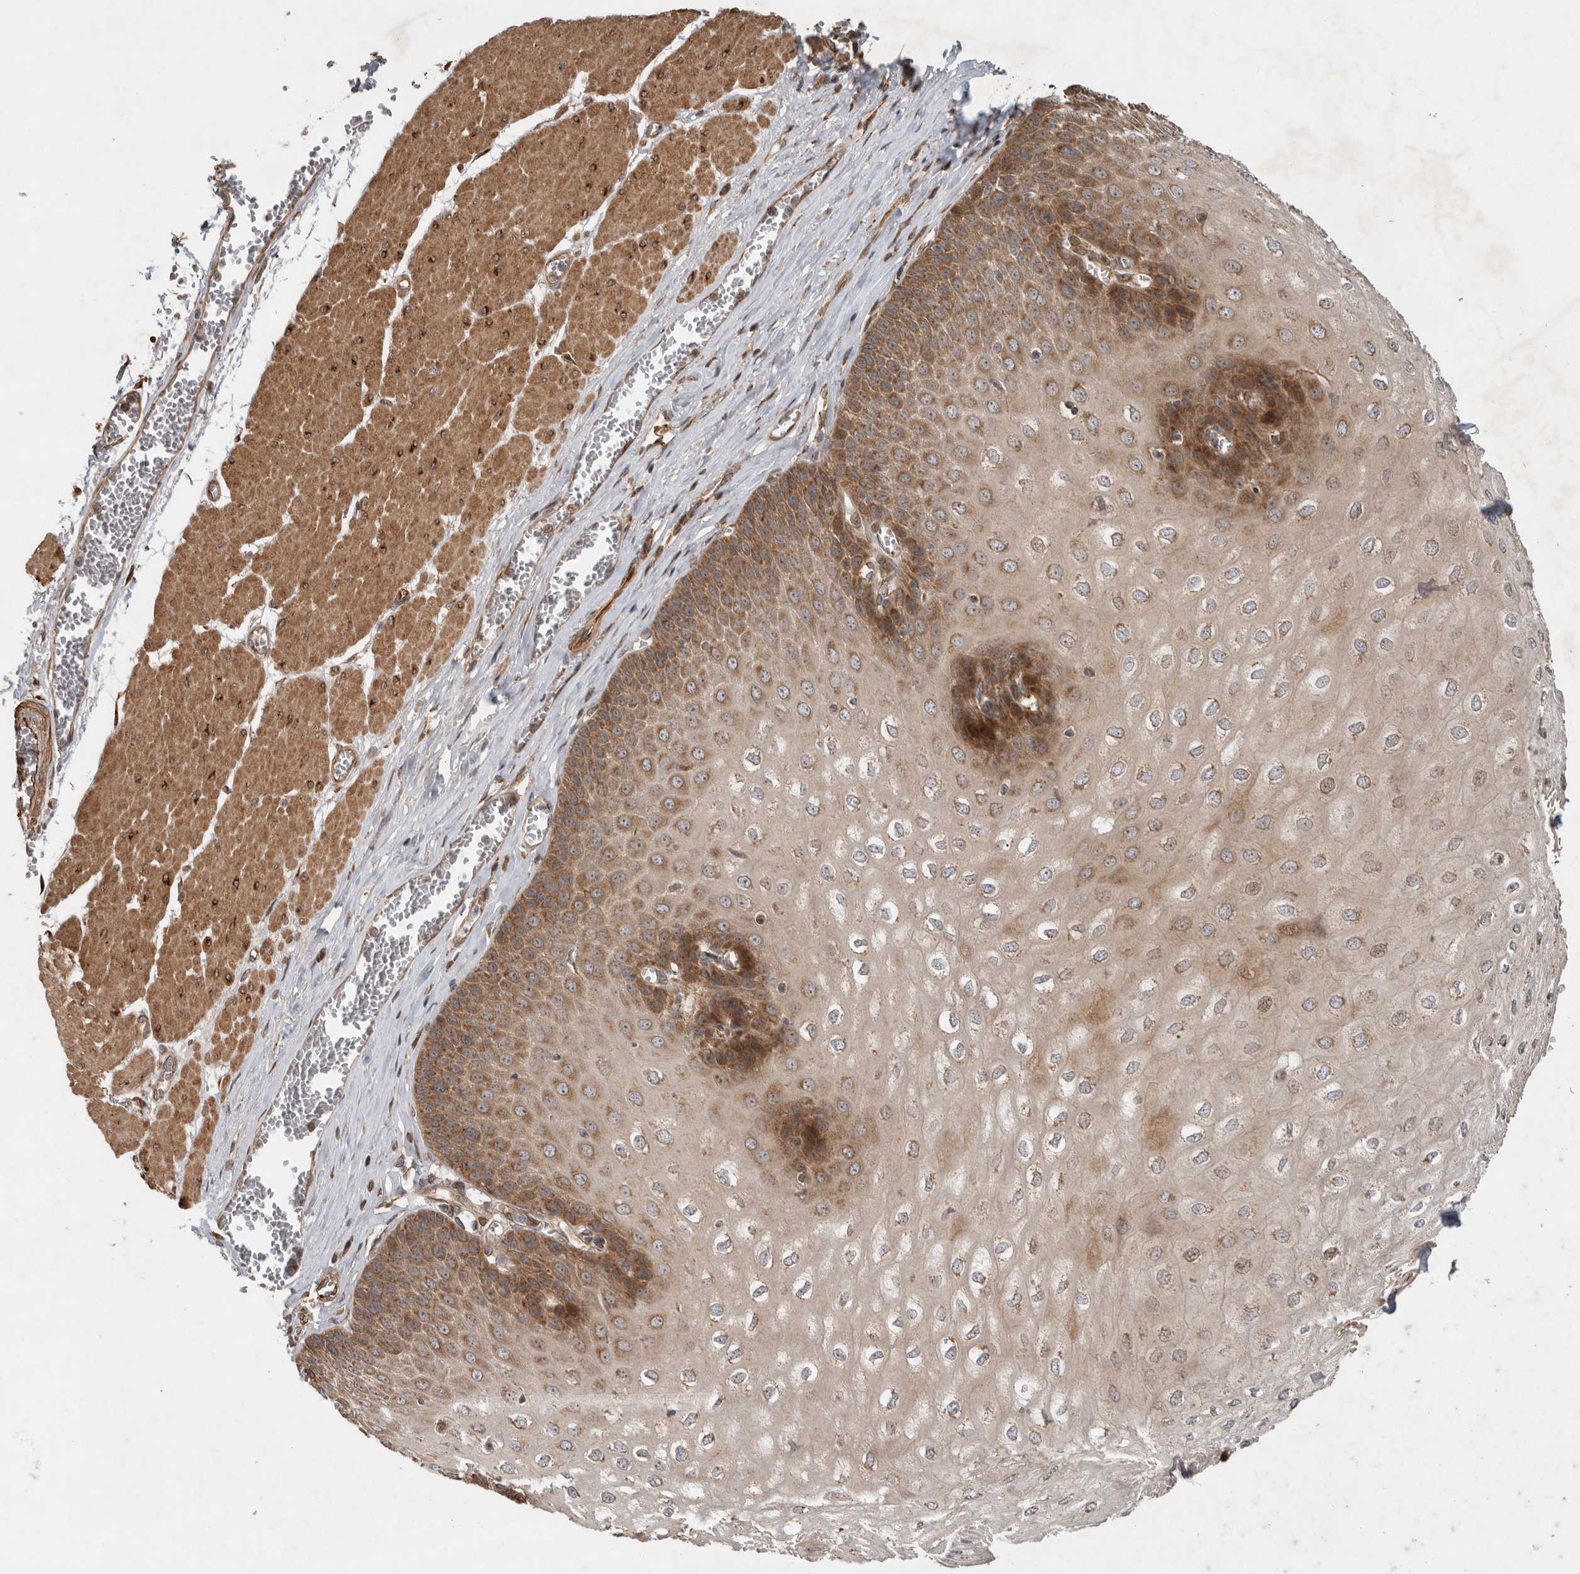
{"staining": {"intensity": "moderate", "quantity": ">75%", "location": "cytoplasmic/membranous"}, "tissue": "esophagus", "cell_type": "Squamous epithelial cells", "image_type": "normal", "snomed": [{"axis": "morphology", "description": "Normal tissue, NOS"}, {"axis": "topography", "description": "Esophagus"}], "caption": "Esophagus was stained to show a protein in brown. There is medium levels of moderate cytoplasmic/membranous expression in approximately >75% of squamous epithelial cells. The staining is performed using DAB brown chromogen to label protein expression. The nuclei are counter-stained blue using hematoxylin.", "gene": "TUBD1", "patient": {"sex": "male", "age": 60}}